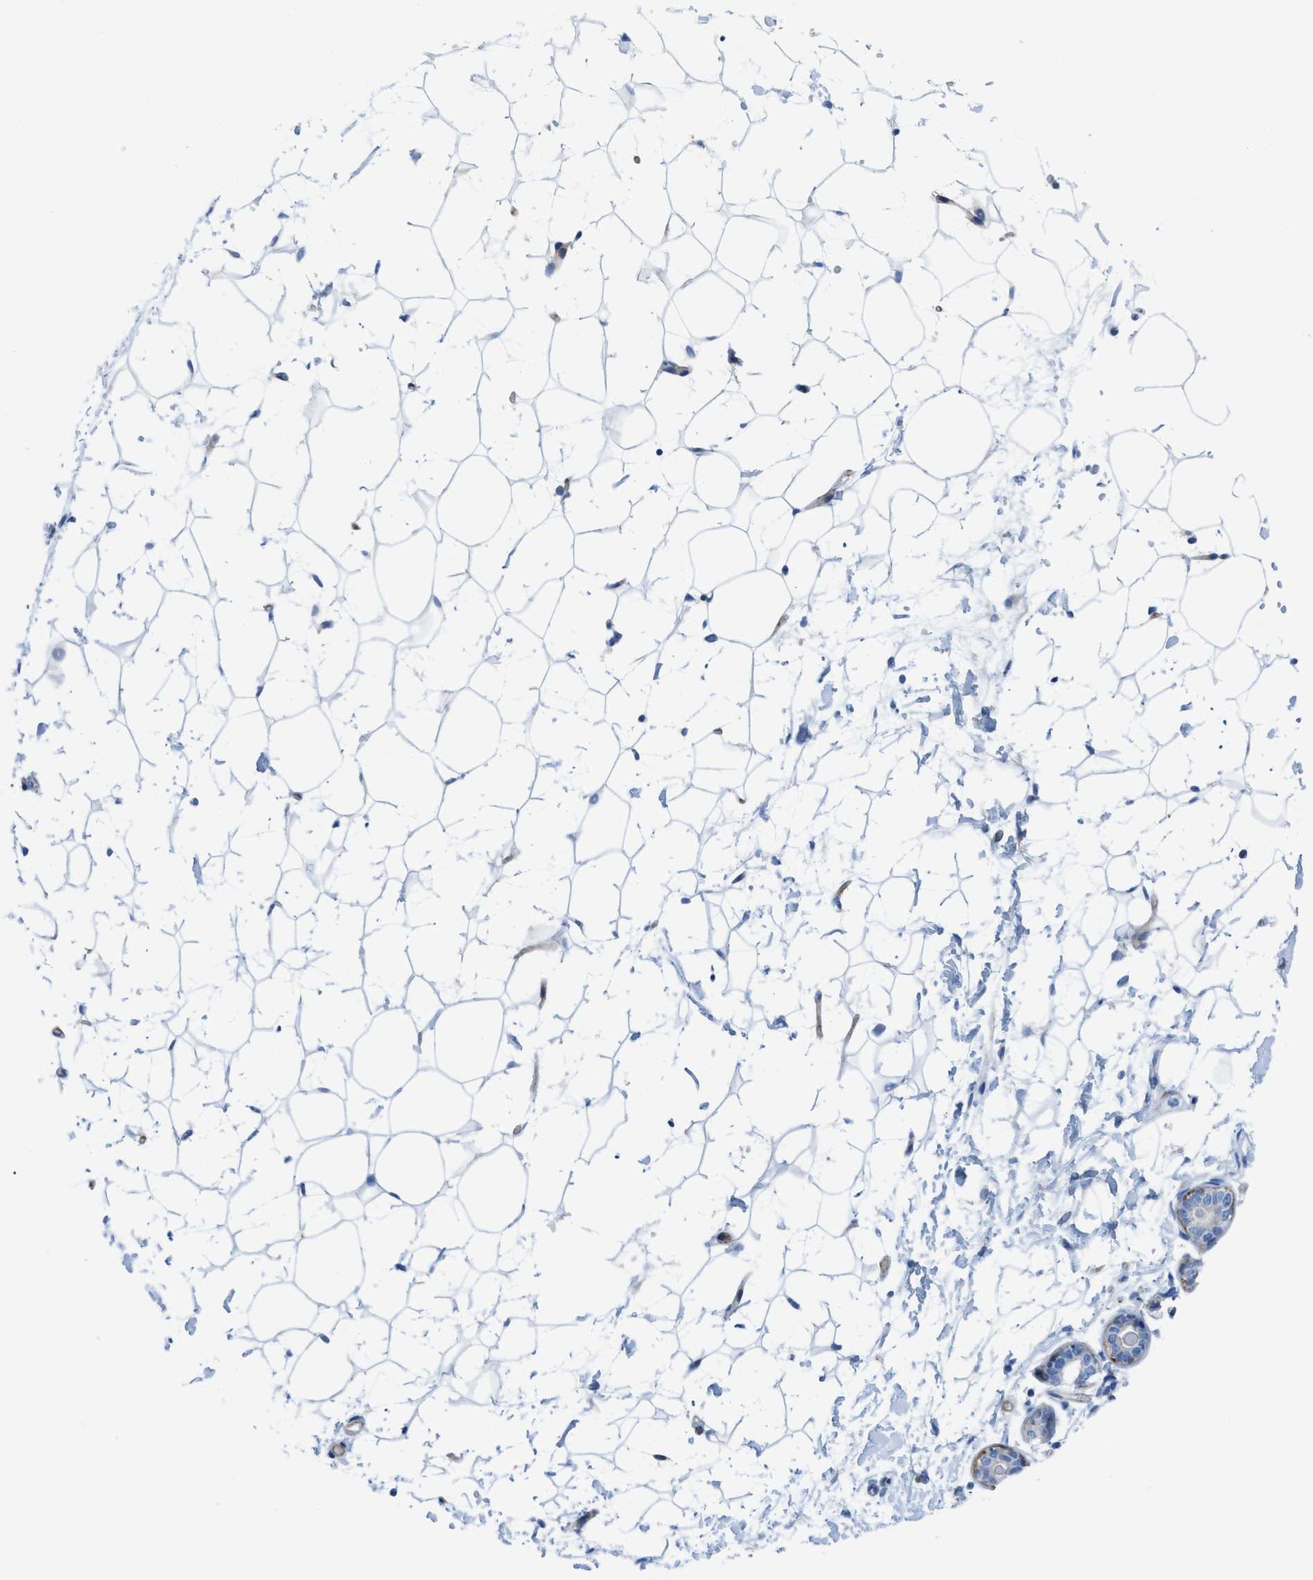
{"staining": {"intensity": "negative", "quantity": "none", "location": "none"}, "tissue": "breast", "cell_type": "Adipocytes", "image_type": "normal", "snomed": [{"axis": "morphology", "description": "Normal tissue, NOS"}, {"axis": "topography", "description": "Breast"}], "caption": "Normal breast was stained to show a protein in brown. There is no significant expression in adipocytes. (DAB (3,3'-diaminobenzidine) IHC visualized using brightfield microscopy, high magnification).", "gene": "KCNH7", "patient": {"sex": "female", "age": 22}}